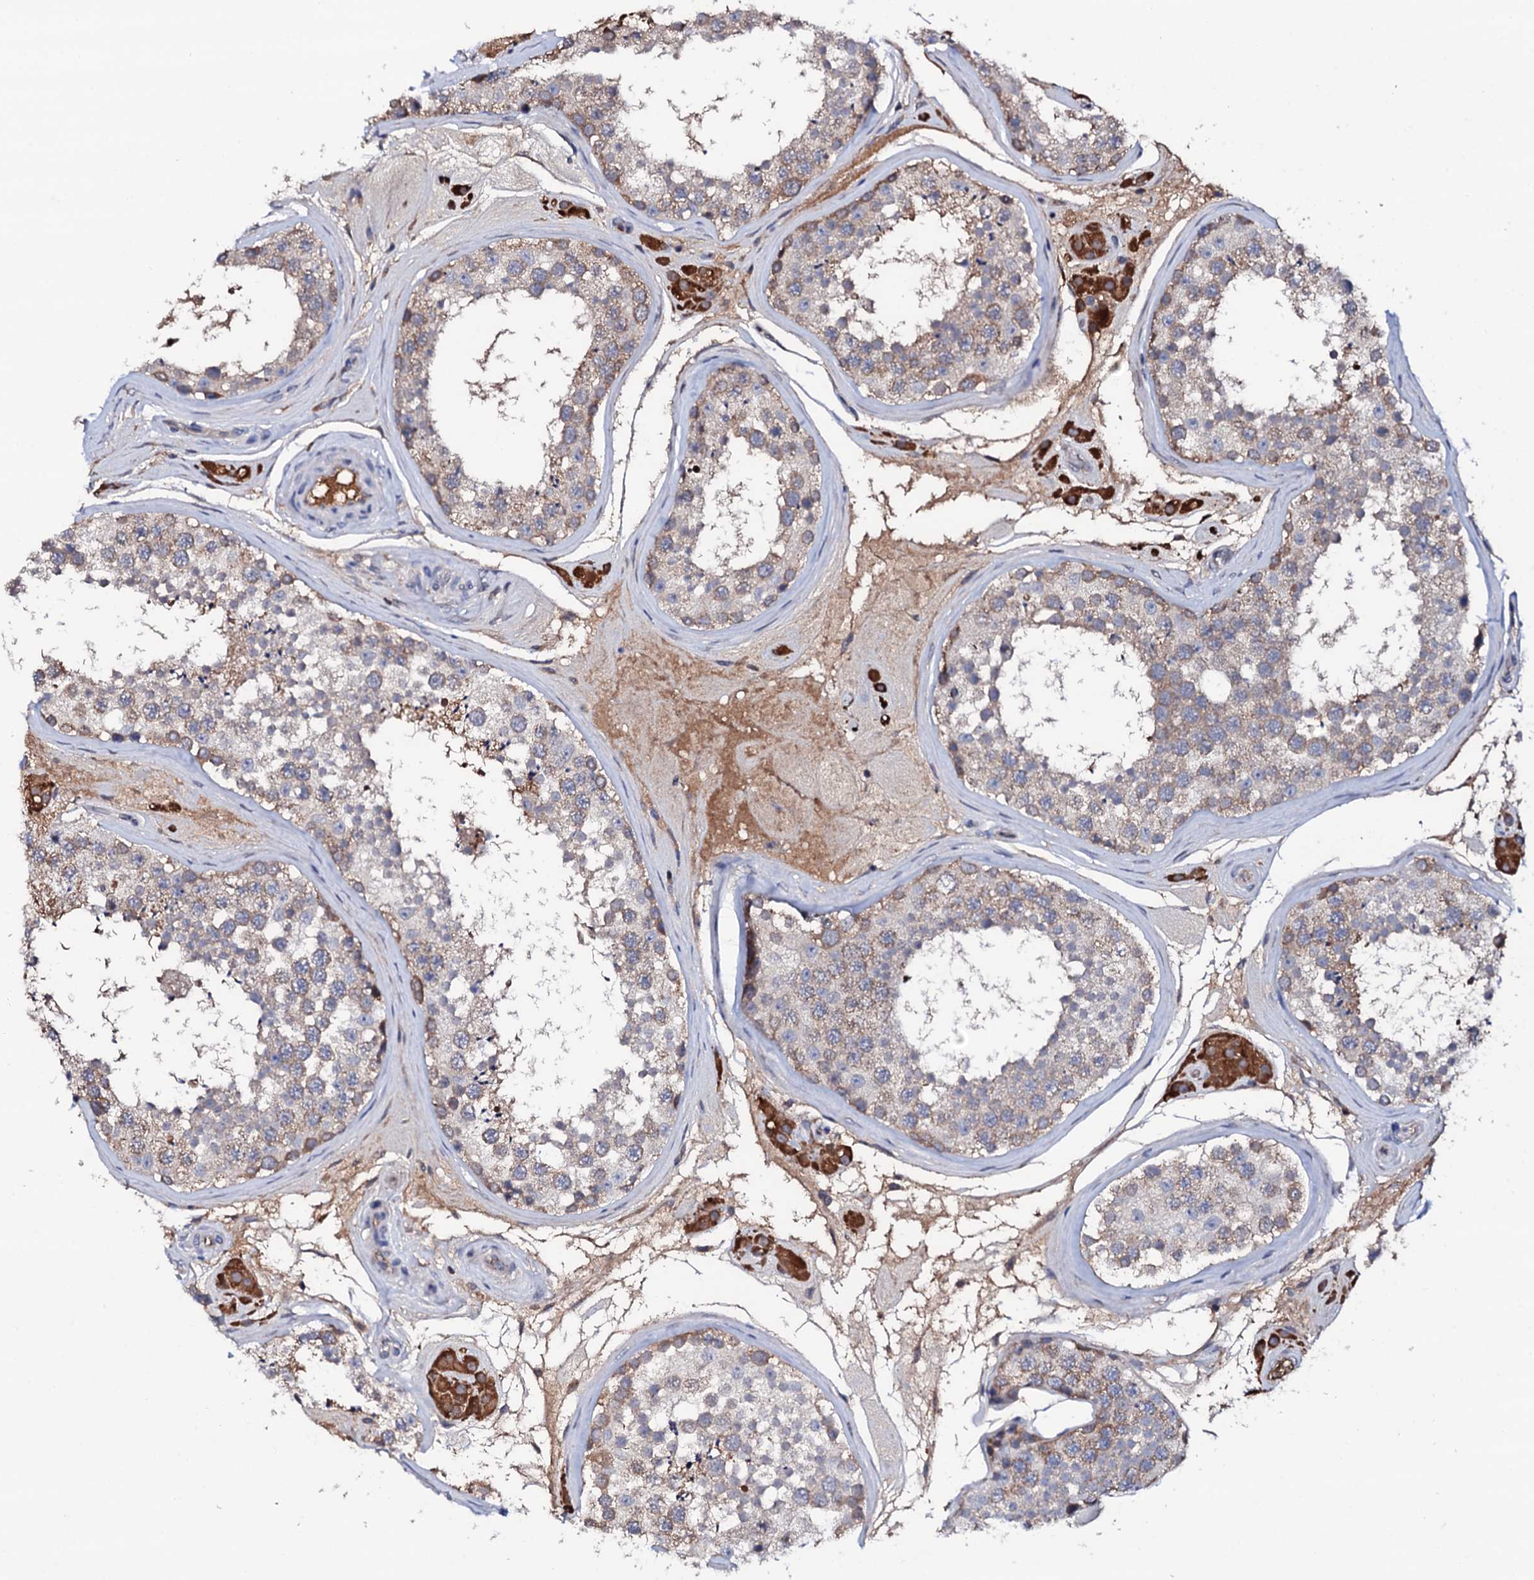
{"staining": {"intensity": "moderate", "quantity": "<25%", "location": "cytoplasmic/membranous"}, "tissue": "testis", "cell_type": "Cells in seminiferous ducts", "image_type": "normal", "snomed": [{"axis": "morphology", "description": "Normal tissue, NOS"}, {"axis": "topography", "description": "Testis"}], "caption": "Protein expression analysis of normal testis reveals moderate cytoplasmic/membranous staining in about <25% of cells in seminiferous ducts.", "gene": "TCAF2C", "patient": {"sex": "male", "age": 46}}